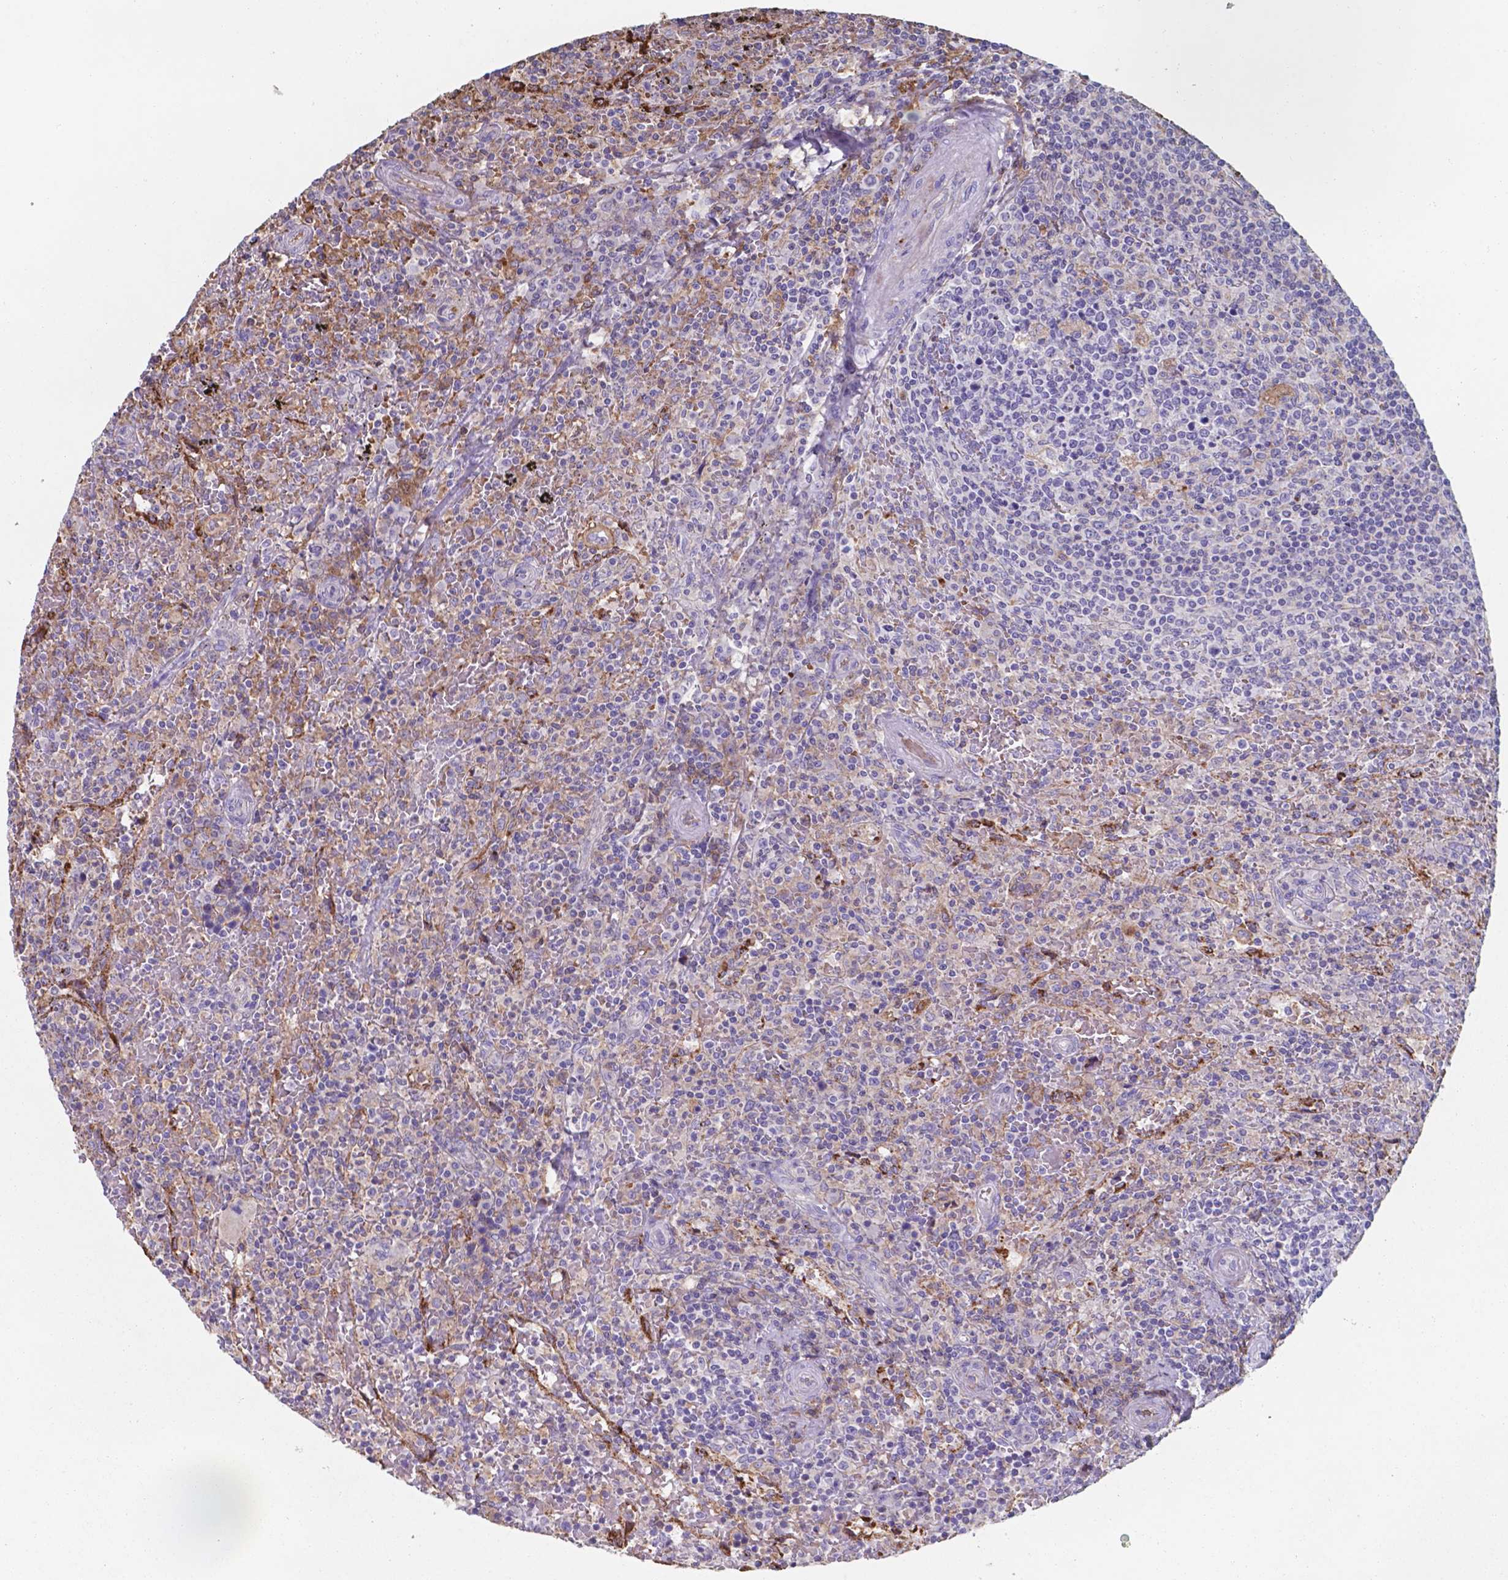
{"staining": {"intensity": "negative", "quantity": "none", "location": "none"}, "tissue": "lymphoma", "cell_type": "Tumor cells", "image_type": "cancer", "snomed": [{"axis": "morphology", "description": "Malignant lymphoma, non-Hodgkin's type, Low grade"}, {"axis": "topography", "description": "Spleen"}], "caption": "DAB immunohistochemical staining of human low-grade malignant lymphoma, non-Hodgkin's type shows no significant positivity in tumor cells. The staining is performed using DAB brown chromogen with nuclei counter-stained in using hematoxylin.", "gene": "SERPINA1", "patient": {"sex": "male", "age": 62}}